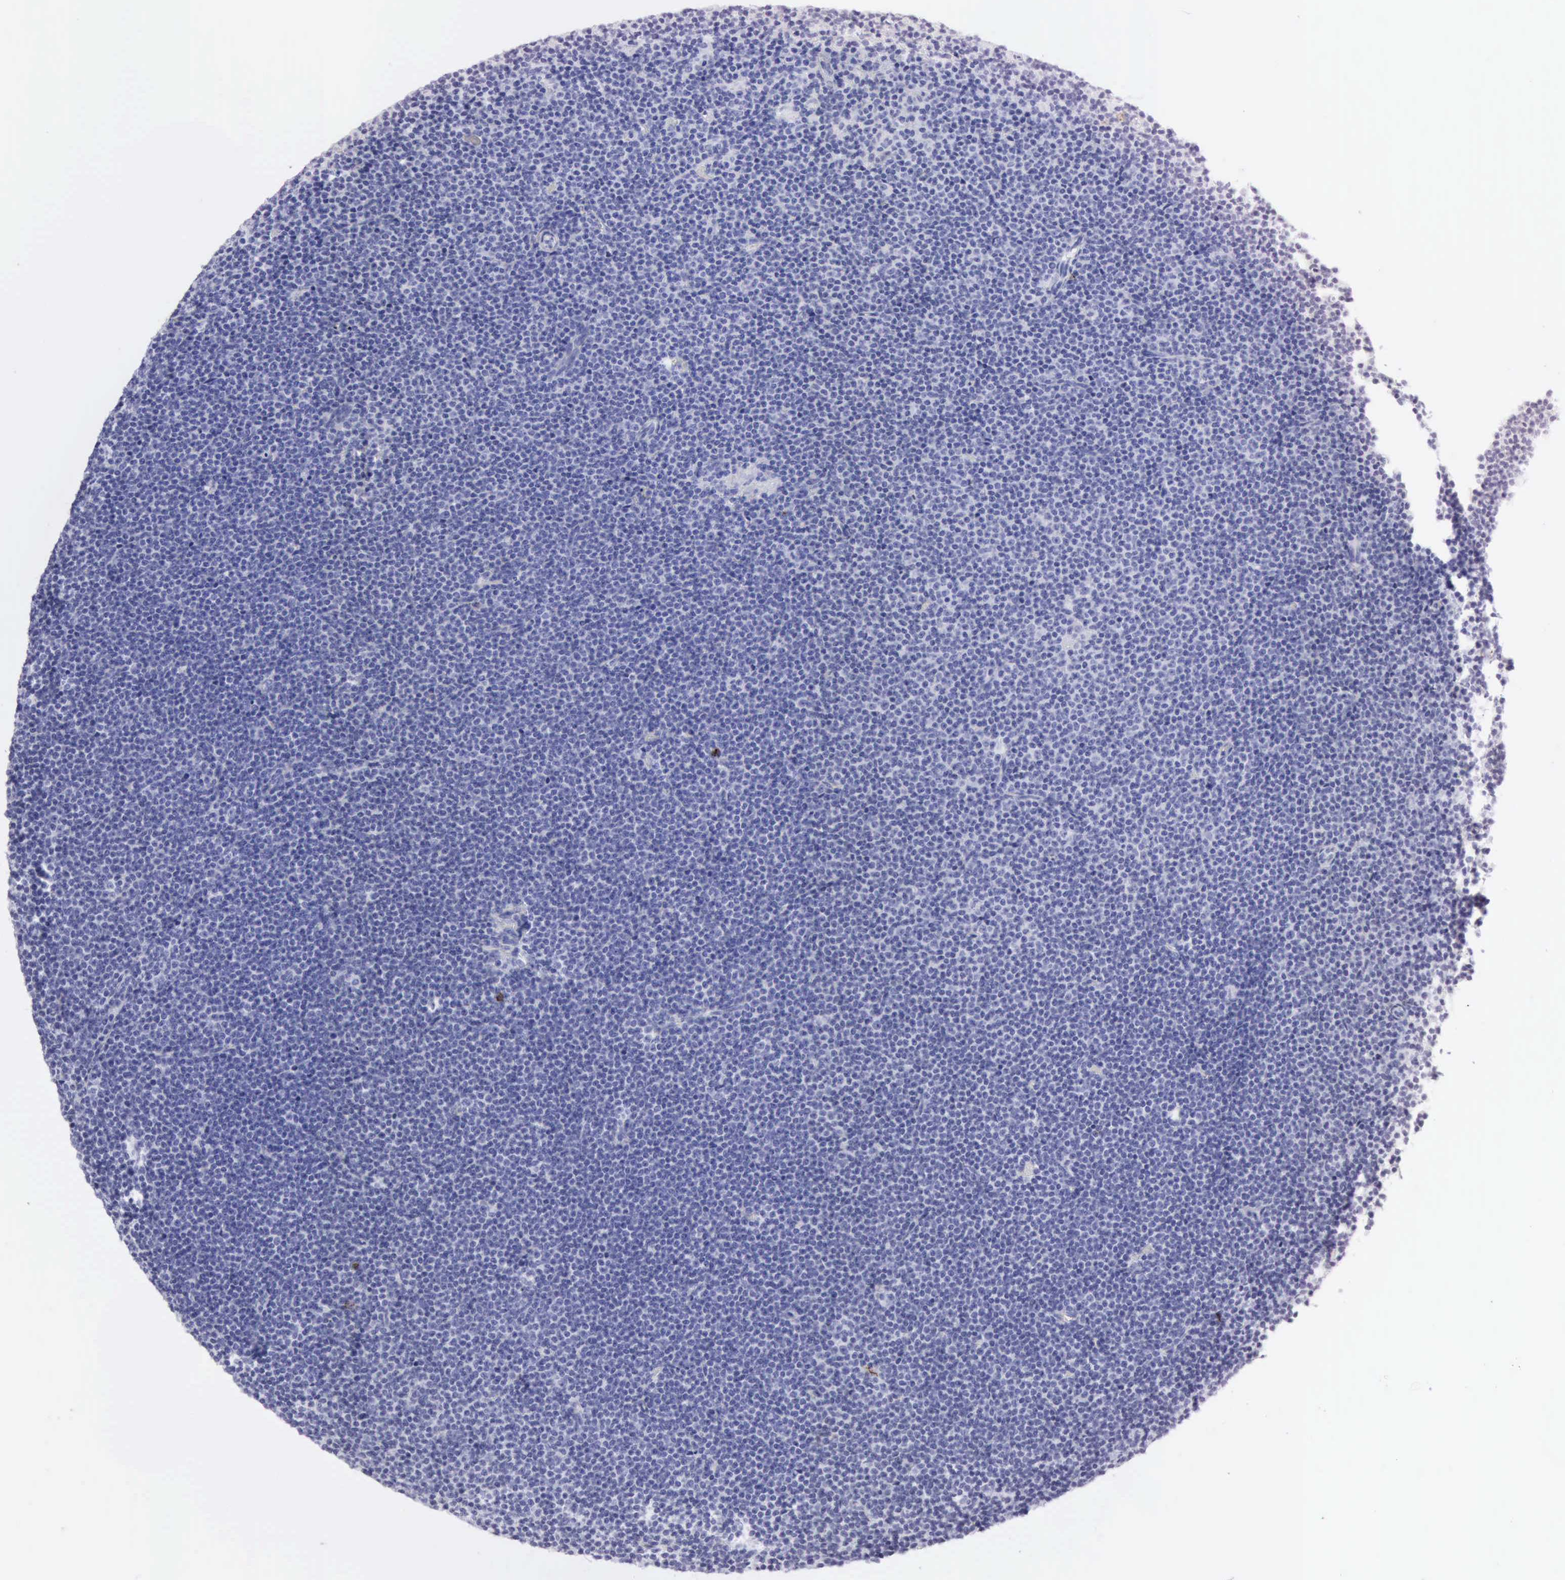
{"staining": {"intensity": "negative", "quantity": "none", "location": "none"}, "tissue": "lymphoma", "cell_type": "Tumor cells", "image_type": "cancer", "snomed": [{"axis": "morphology", "description": "Malignant lymphoma, non-Hodgkin's type, Low grade"}, {"axis": "topography", "description": "Lymph node"}], "caption": "Human lymphoma stained for a protein using IHC demonstrates no expression in tumor cells.", "gene": "NCAM1", "patient": {"sex": "female", "age": 69}}